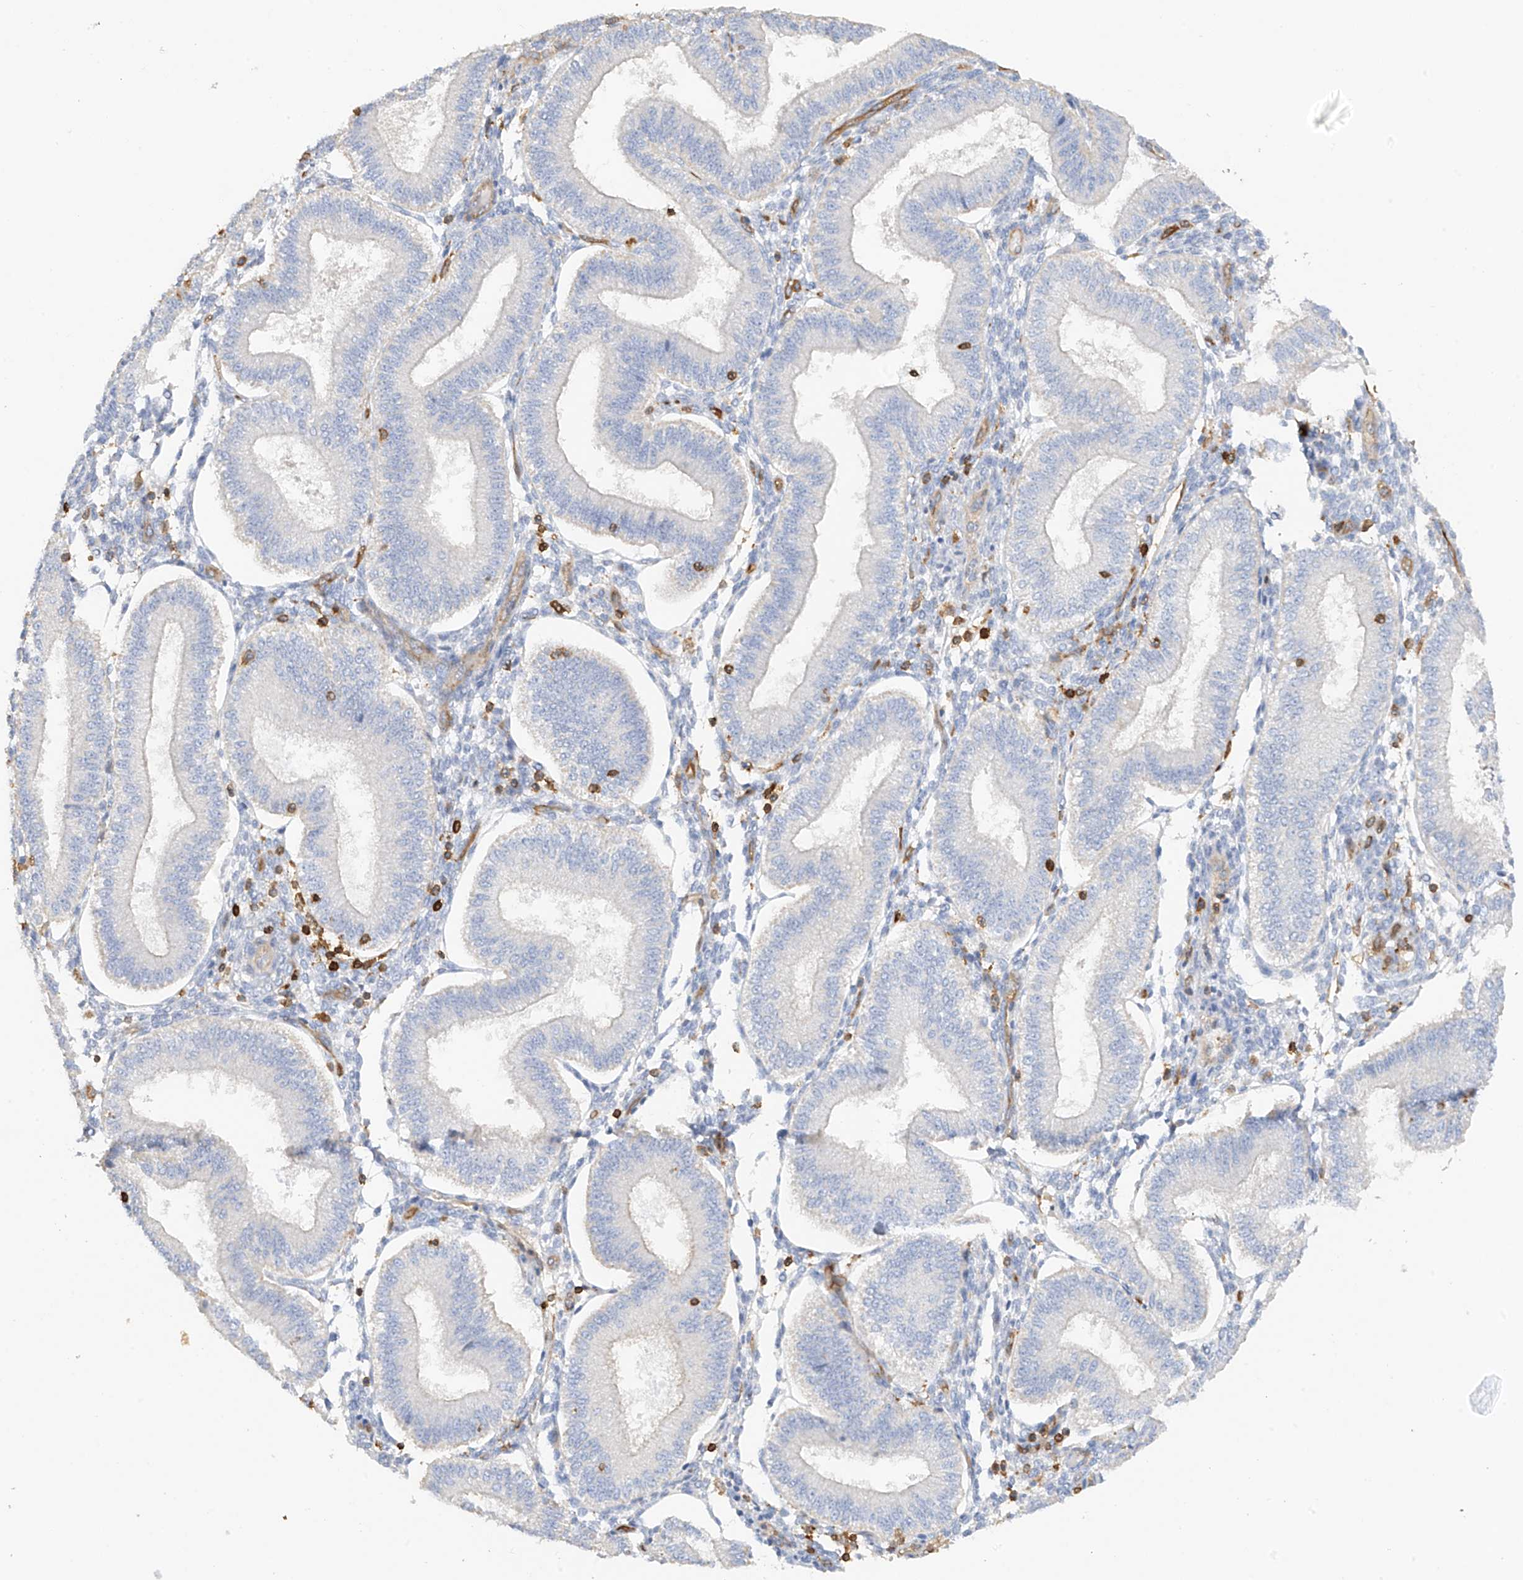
{"staining": {"intensity": "negative", "quantity": "none", "location": "none"}, "tissue": "endometrium", "cell_type": "Cells in endometrial stroma", "image_type": "normal", "snomed": [{"axis": "morphology", "description": "Normal tissue, NOS"}, {"axis": "topography", "description": "Endometrium"}], "caption": "Cells in endometrial stroma are negative for protein expression in benign human endometrium. (DAB immunohistochemistry (IHC) visualized using brightfield microscopy, high magnification).", "gene": "ARHGAP25", "patient": {"sex": "female", "age": 39}}